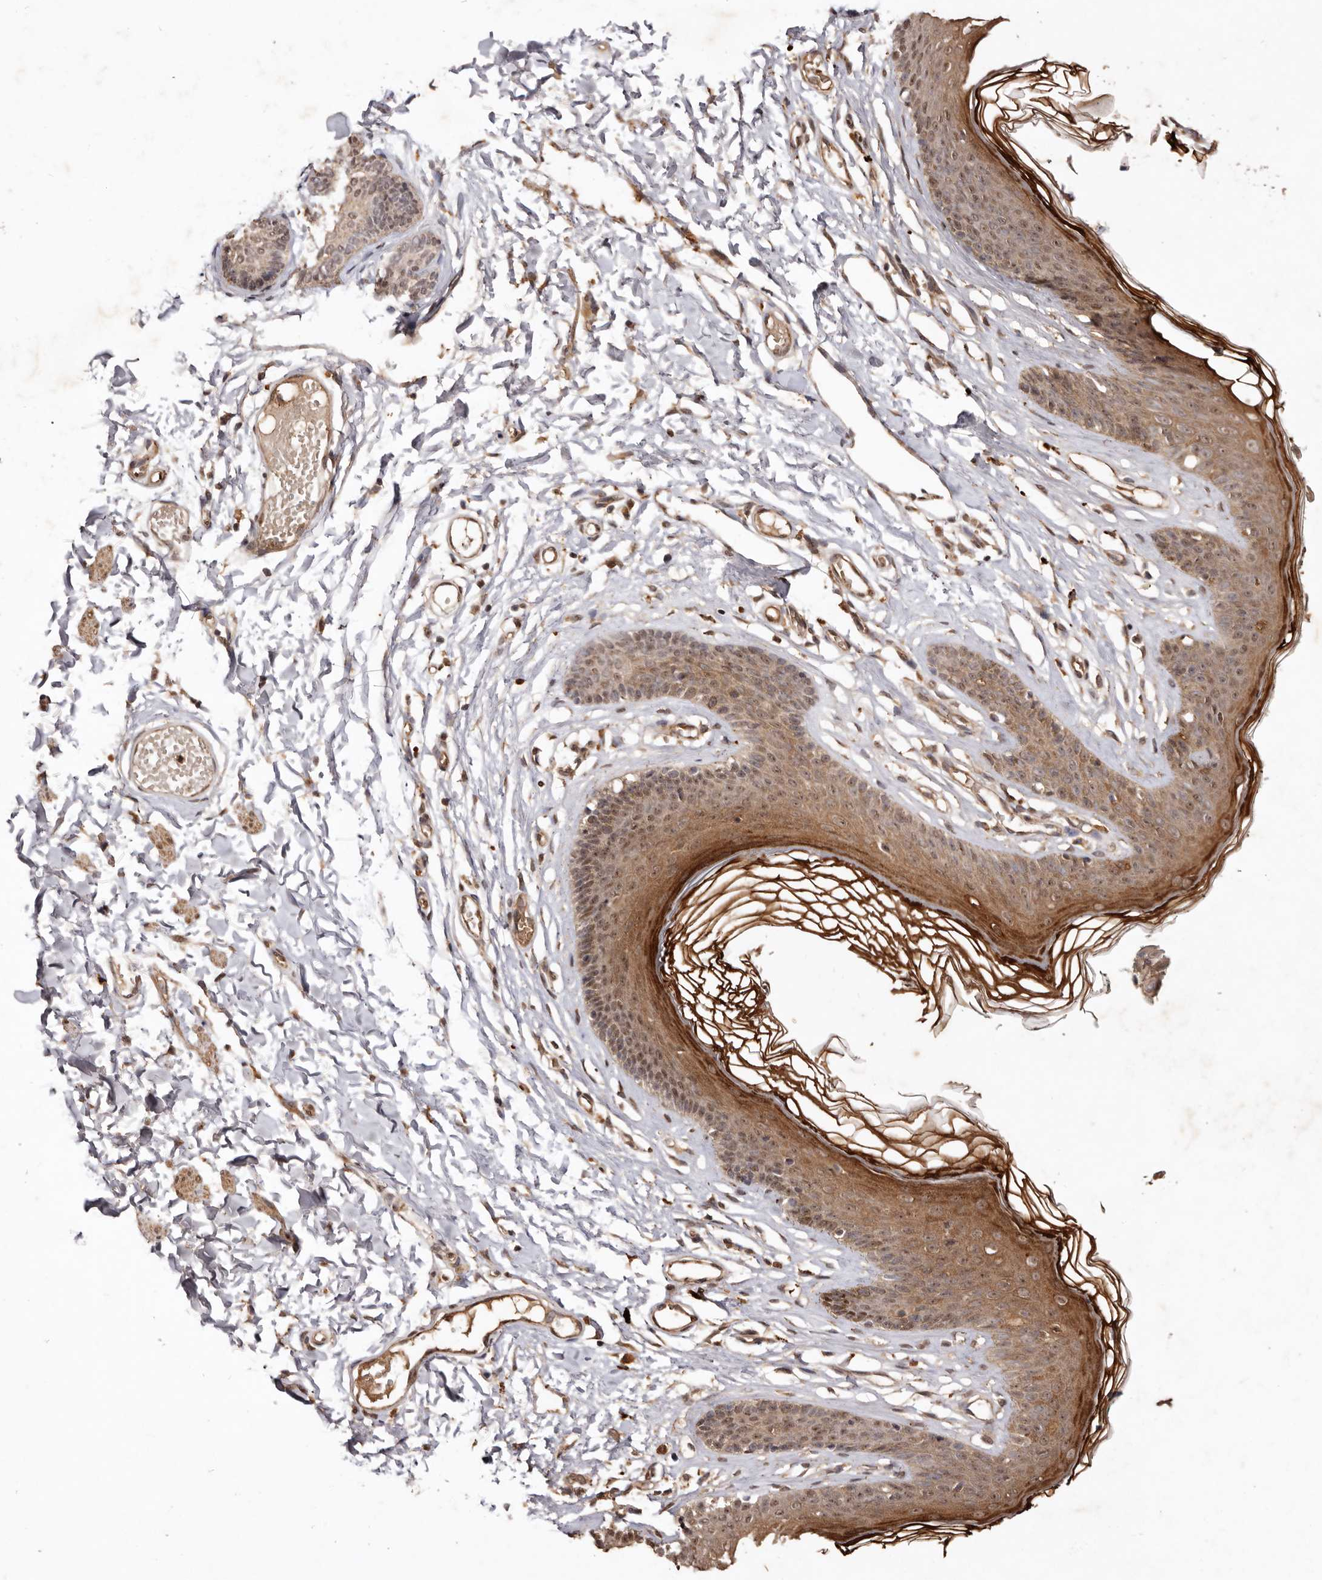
{"staining": {"intensity": "moderate", "quantity": ">75%", "location": "cytoplasmic/membranous,nuclear"}, "tissue": "skin", "cell_type": "Epidermal cells", "image_type": "normal", "snomed": [{"axis": "morphology", "description": "Normal tissue, NOS"}, {"axis": "morphology", "description": "Squamous cell carcinoma, NOS"}, {"axis": "topography", "description": "Vulva"}], "caption": "Skin stained for a protein shows moderate cytoplasmic/membranous,nuclear positivity in epidermal cells. (DAB = brown stain, brightfield microscopy at high magnification).", "gene": "NOTCH1", "patient": {"sex": "female", "age": 85}}